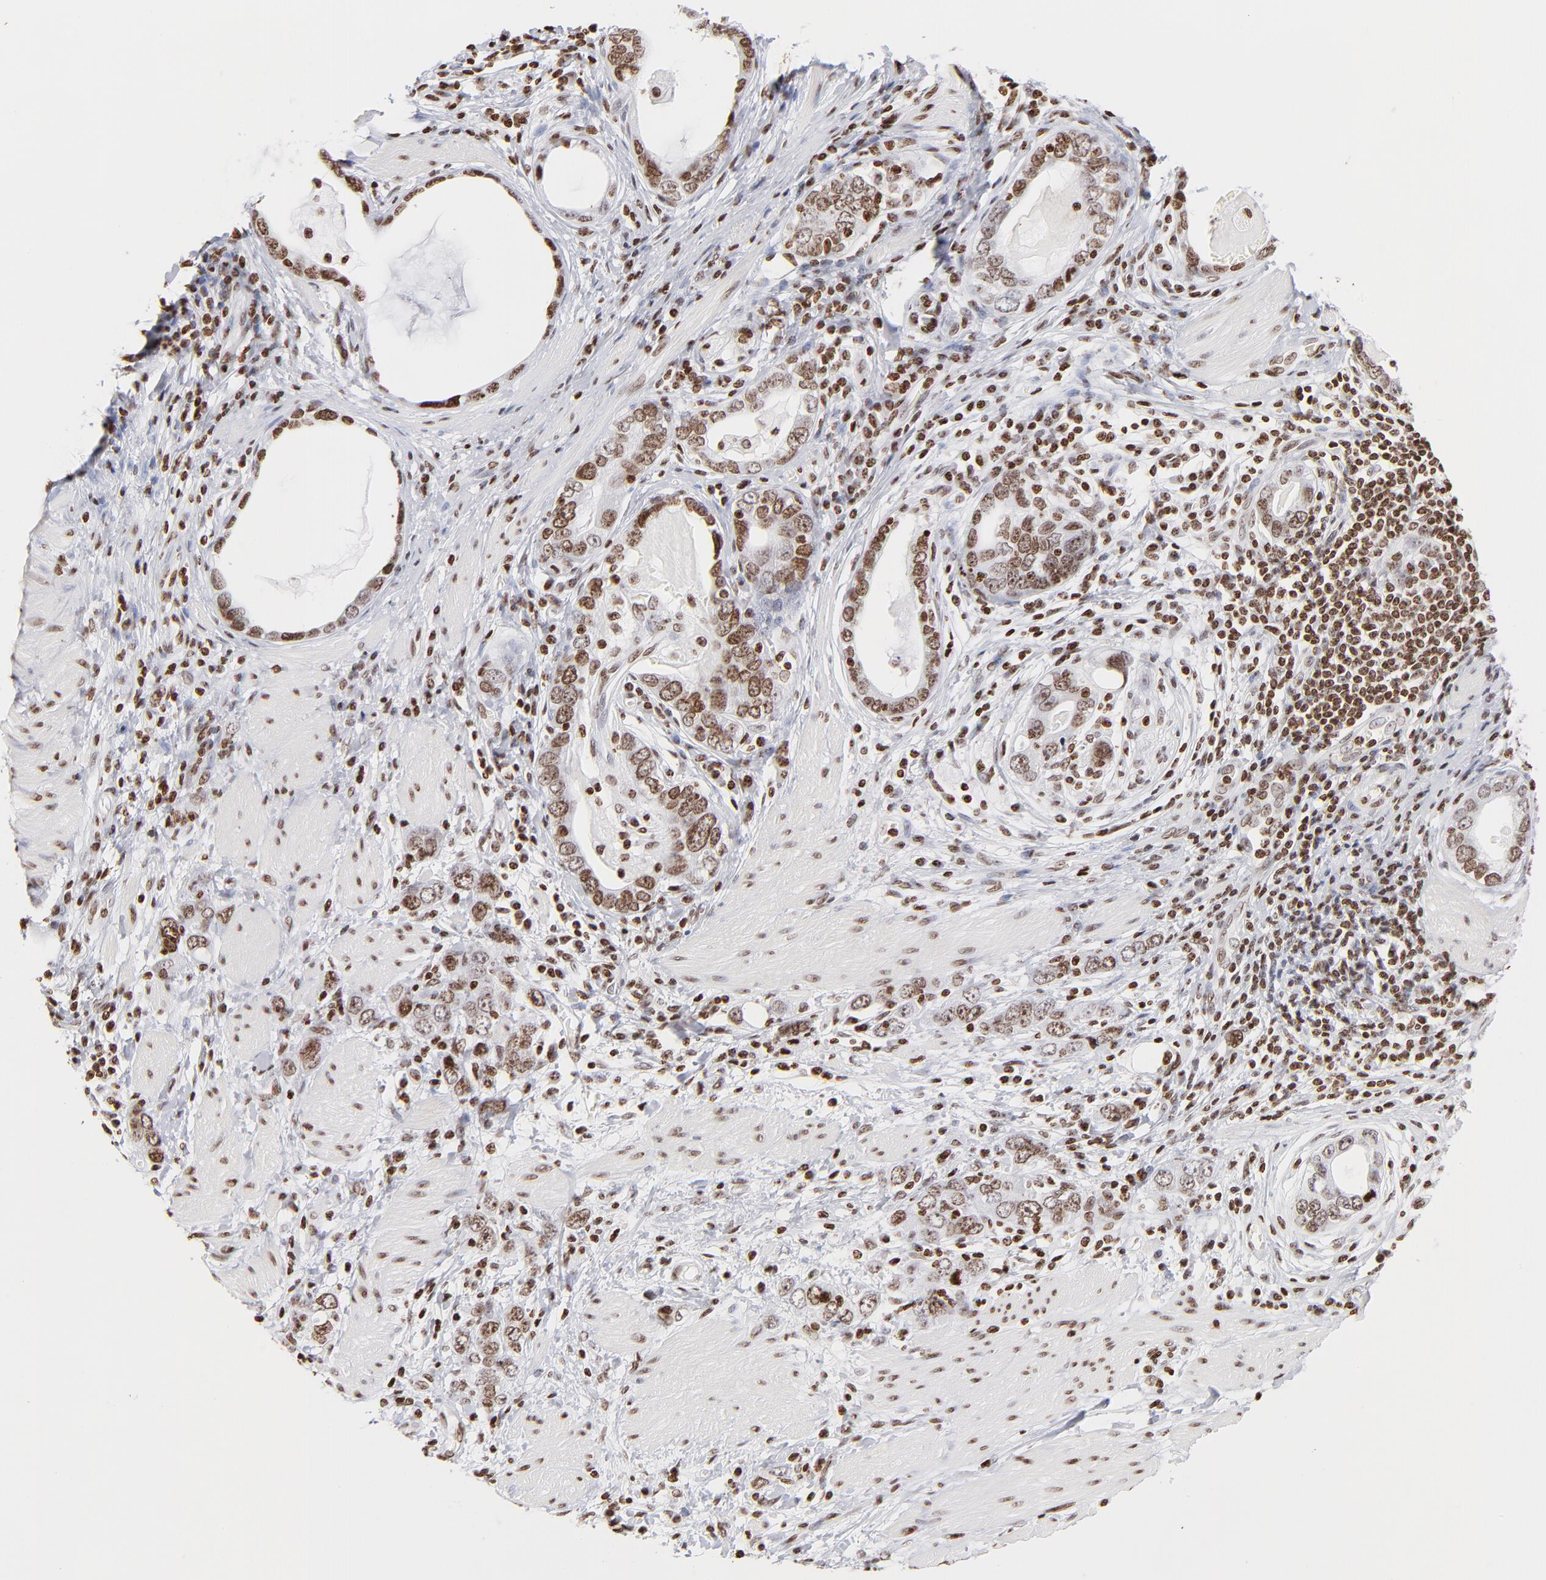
{"staining": {"intensity": "moderate", "quantity": ">75%", "location": "nuclear"}, "tissue": "stomach cancer", "cell_type": "Tumor cells", "image_type": "cancer", "snomed": [{"axis": "morphology", "description": "Adenocarcinoma, NOS"}, {"axis": "topography", "description": "Stomach, lower"}], "caption": "Stomach cancer (adenocarcinoma) stained with immunohistochemistry displays moderate nuclear expression in about >75% of tumor cells.", "gene": "RTL4", "patient": {"sex": "female", "age": 93}}